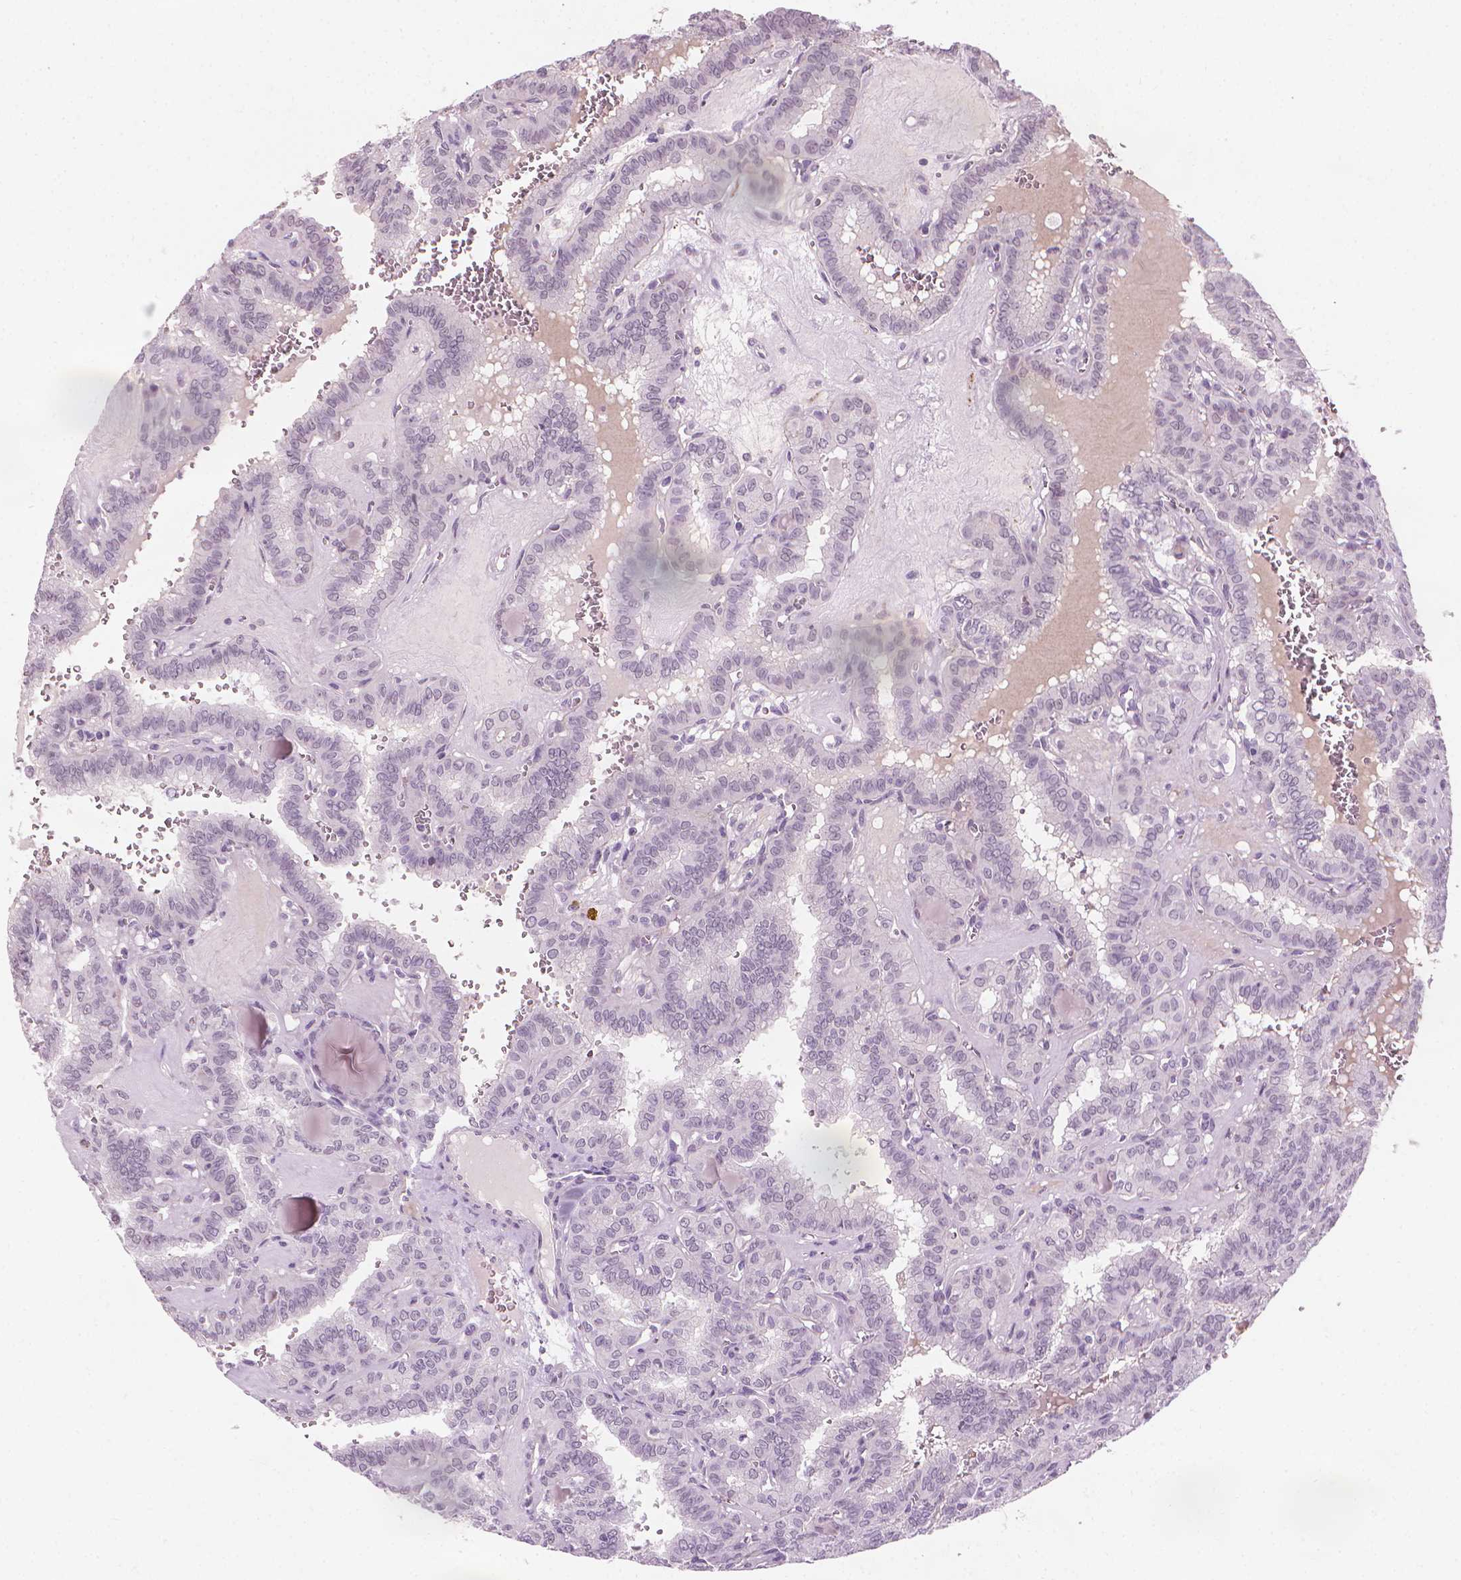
{"staining": {"intensity": "negative", "quantity": "none", "location": "none"}, "tissue": "thyroid cancer", "cell_type": "Tumor cells", "image_type": "cancer", "snomed": [{"axis": "morphology", "description": "Papillary adenocarcinoma, NOS"}, {"axis": "topography", "description": "Thyroid gland"}], "caption": "A histopathology image of human thyroid cancer (papillary adenocarcinoma) is negative for staining in tumor cells.", "gene": "SAXO2", "patient": {"sex": "female", "age": 41}}